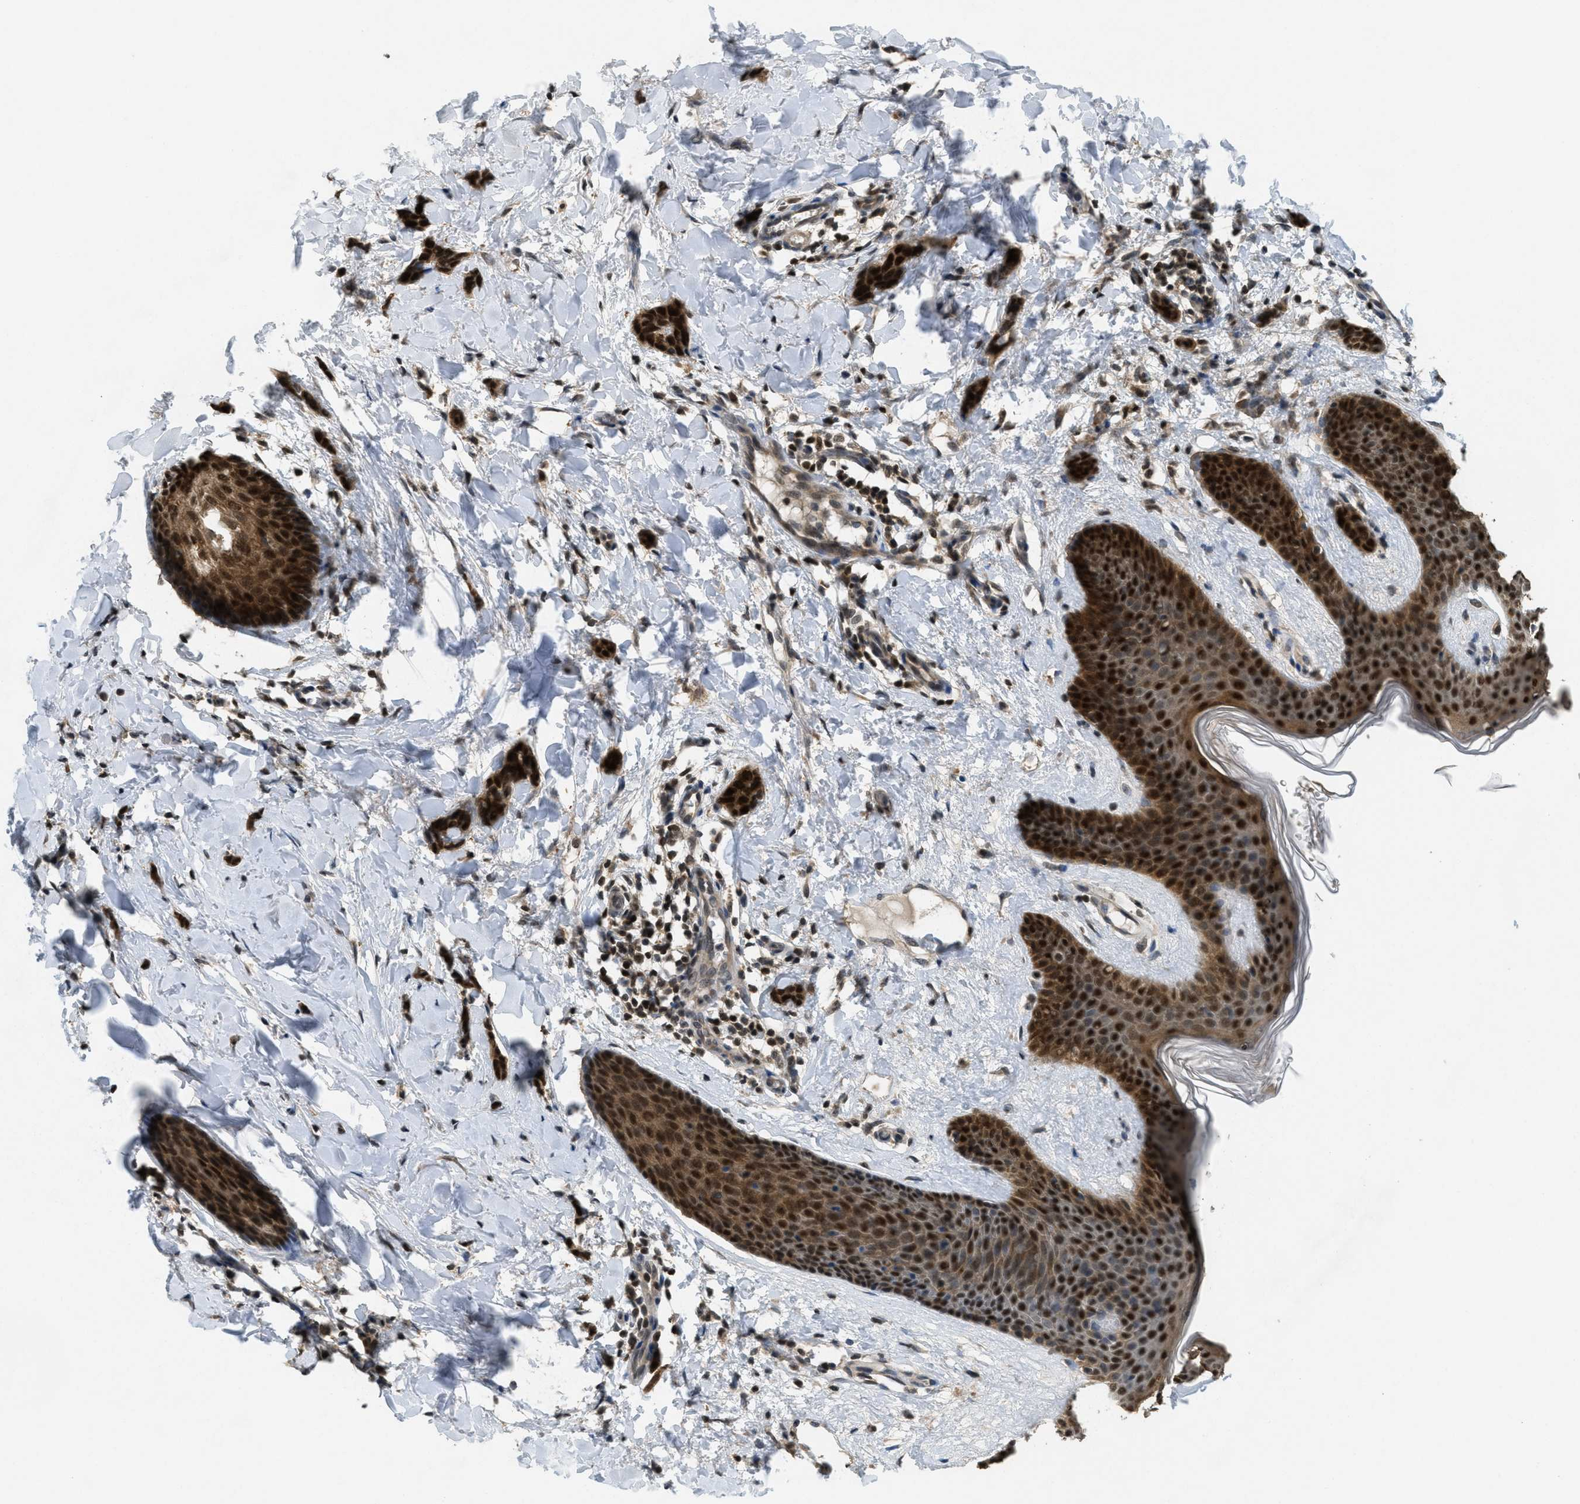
{"staining": {"intensity": "strong", "quantity": ">75%", "location": "cytoplasmic/membranous,nuclear"}, "tissue": "breast cancer", "cell_type": "Tumor cells", "image_type": "cancer", "snomed": [{"axis": "morphology", "description": "Lobular carcinoma"}, {"axis": "topography", "description": "Skin"}, {"axis": "topography", "description": "Breast"}], "caption": "Approximately >75% of tumor cells in human breast lobular carcinoma display strong cytoplasmic/membranous and nuclear protein expression as visualized by brown immunohistochemical staining.", "gene": "DNAJB1", "patient": {"sex": "female", "age": 46}}